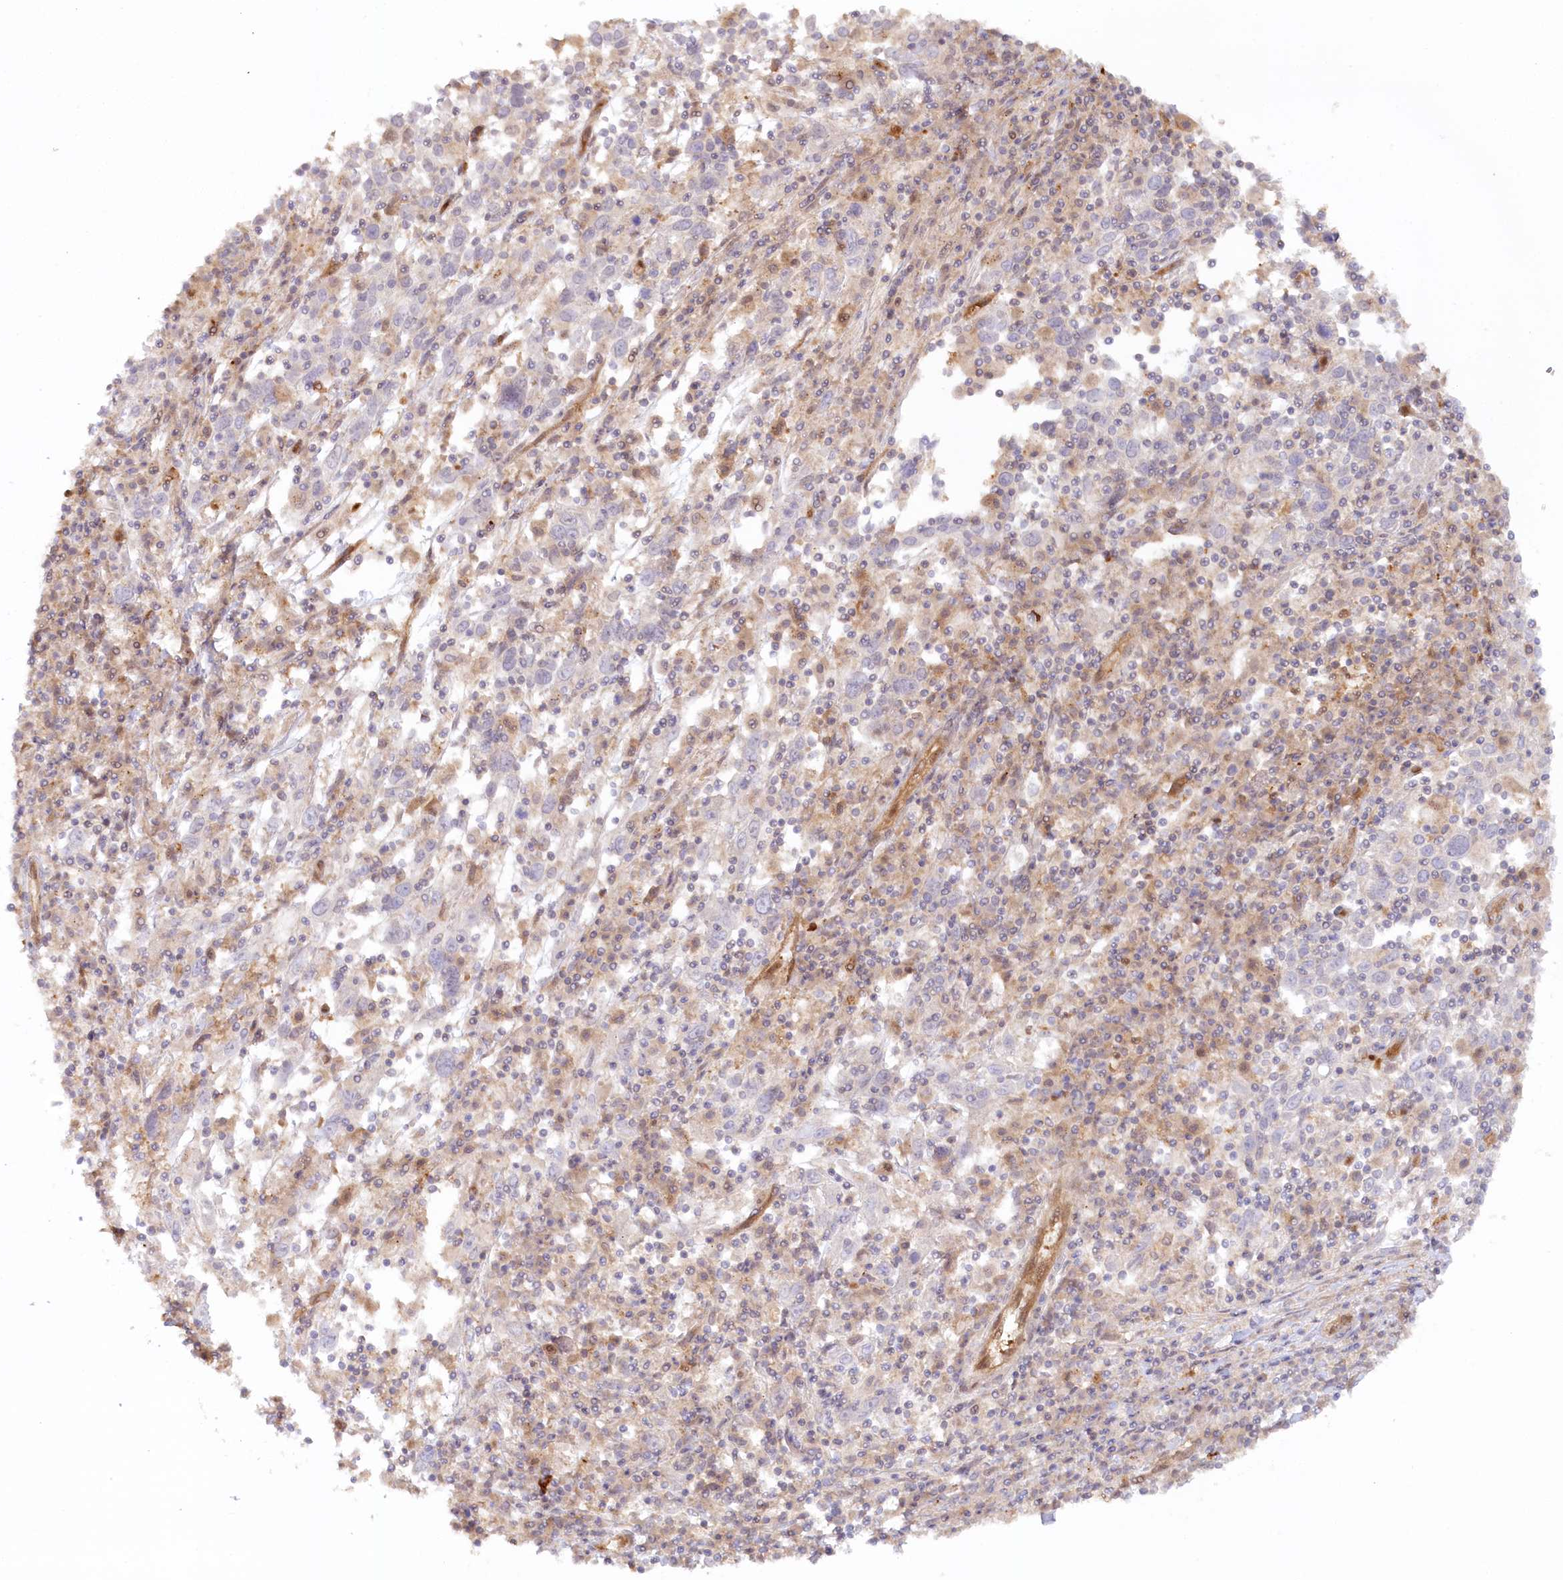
{"staining": {"intensity": "weak", "quantity": "25%-75%", "location": "cytoplasmic/membranous"}, "tissue": "cervical cancer", "cell_type": "Tumor cells", "image_type": "cancer", "snomed": [{"axis": "morphology", "description": "Squamous cell carcinoma, NOS"}, {"axis": "topography", "description": "Cervix"}], "caption": "There is low levels of weak cytoplasmic/membranous staining in tumor cells of cervical cancer, as demonstrated by immunohistochemical staining (brown color).", "gene": "GBE1", "patient": {"sex": "female", "age": 46}}